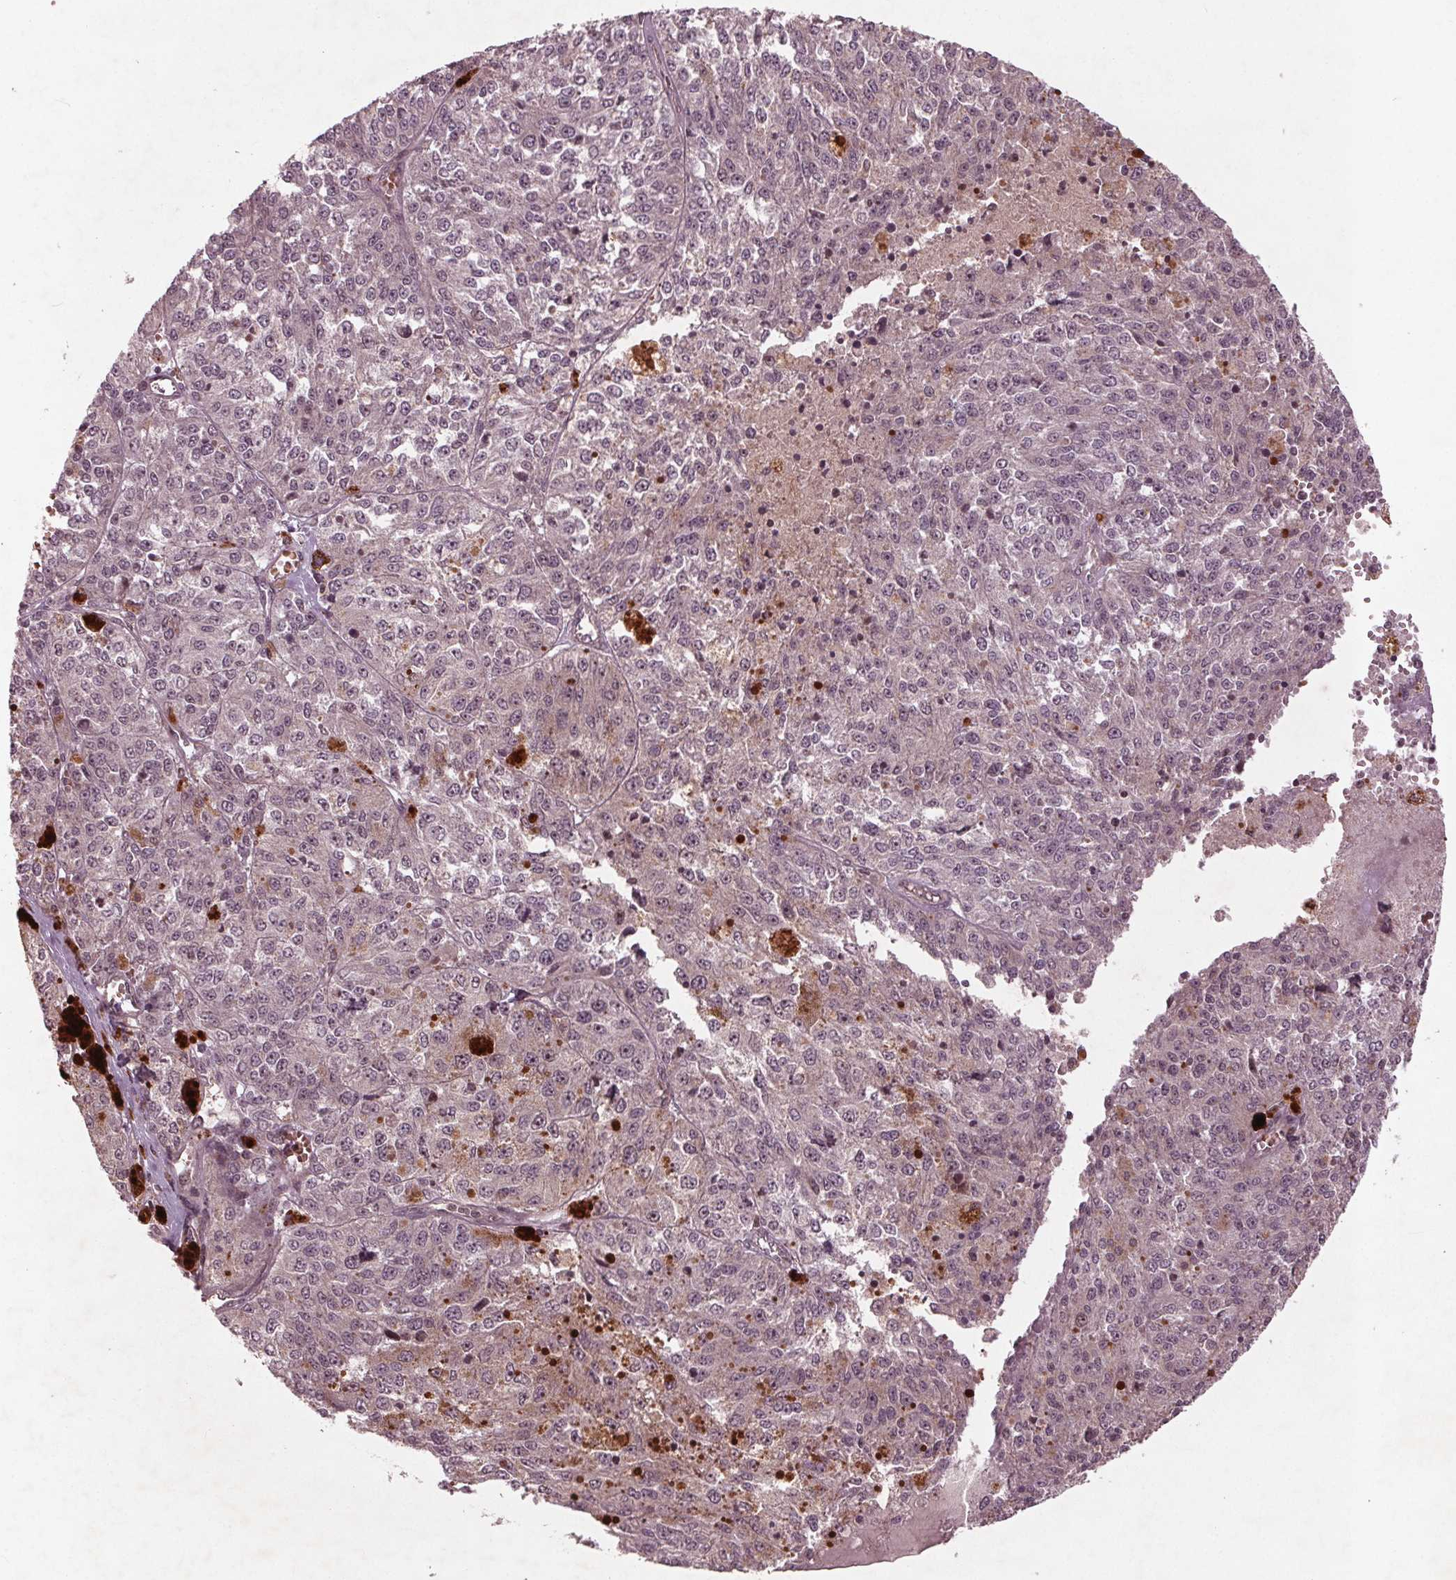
{"staining": {"intensity": "negative", "quantity": "none", "location": "none"}, "tissue": "melanoma", "cell_type": "Tumor cells", "image_type": "cancer", "snomed": [{"axis": "morphology", "description": "Malignant melanoma, Metastatic site"}, {"axis": "topography", "description": "Lymph node"}], "caption": "Malignant melanoma (metastatic site) stained for a protein using IHC shows no positivity tumor cells.", "gene": "CDKL4", "patient": {"sex": "female", "age": 64}}